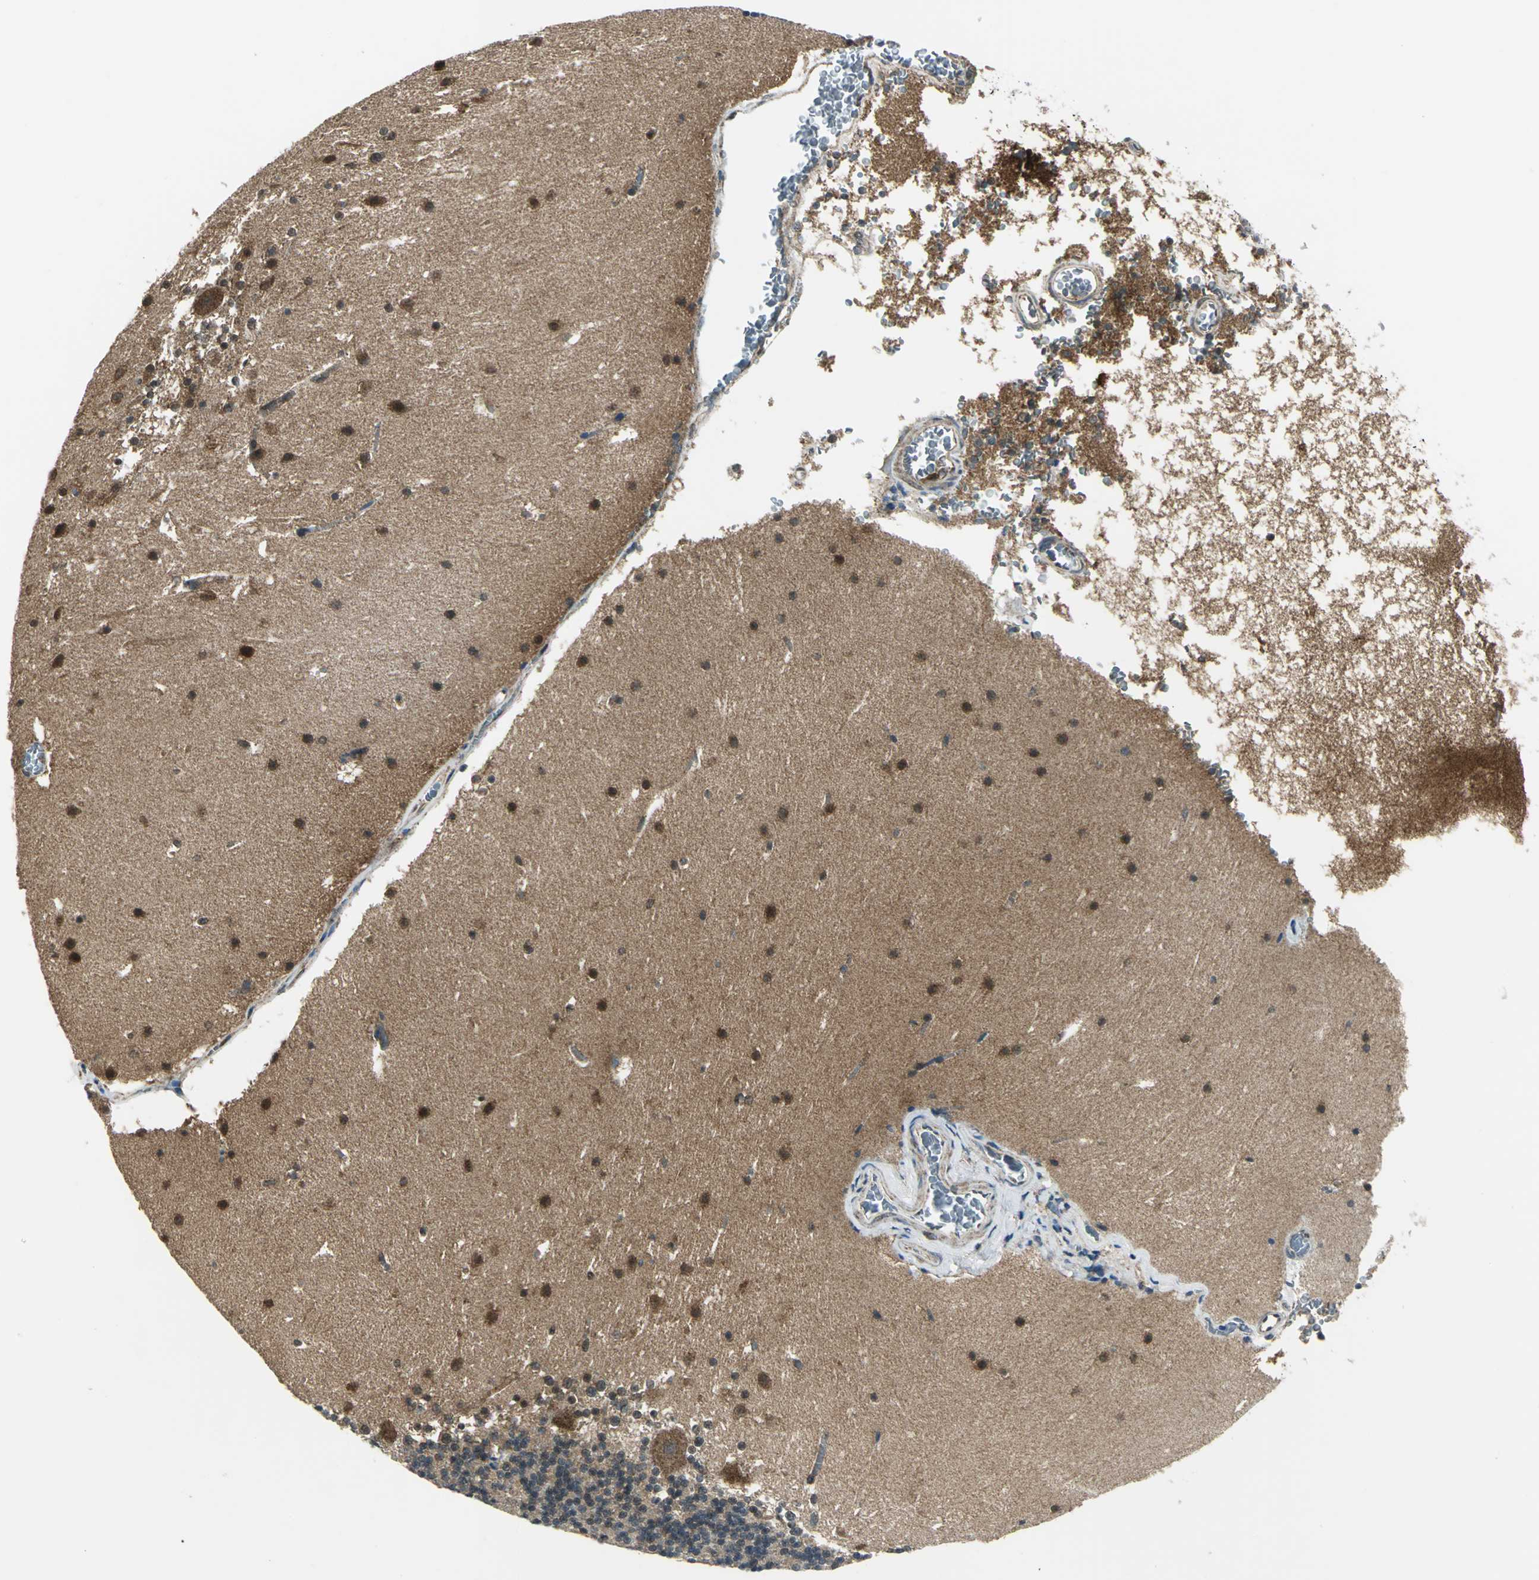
{"staining": {"intensity": "moderate", "quantity": "25%-75%", "location": "cytoplasmic/membranous,nuclear"}, "tissue": "cerebellum", "cell_type": "Cells in granular layer", "image_type": "normal", "snomed": [{"axis": "morphology", "description": "Normal tissue, NOS"}, {"axis": "topography", "description": "Cerebellum"}], "caption": "A medium amount of moderate cytoplasmic/membranous,nuclear expression is appreciated in about 25%-75% of cells in granular layer in normal cerebellum. The staining was performed using DAB, with brown indicating positive protein expression. Nuclei are stained blue with hematoxylin.", "gene": "NUDT2", "patient": {"sex": "male", "age": 45}}